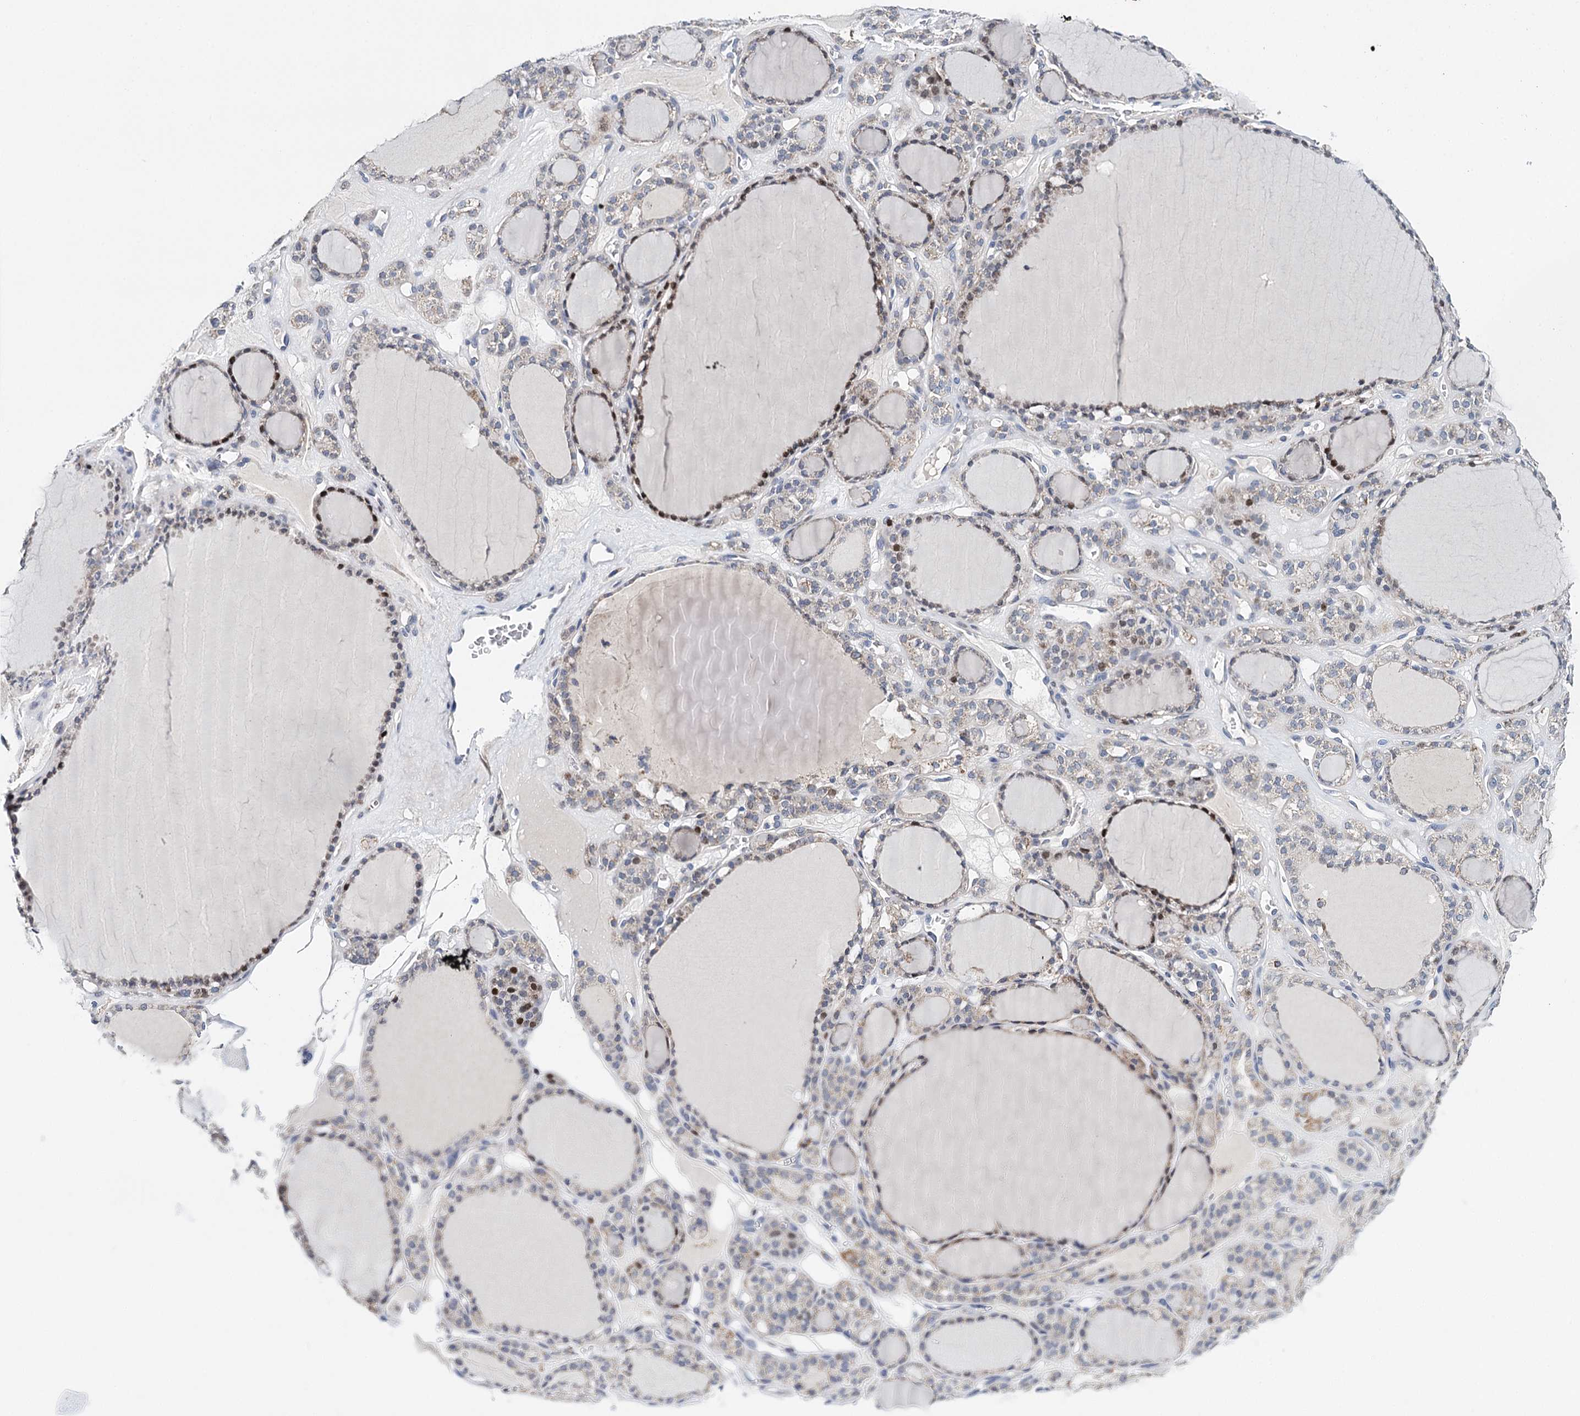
{"staining": {"intensity": "moderate", "quantity": "25%-75%", "location": "cytoplasmic/membranous,nuclear"}, "tissue": "thyroid gland", "cell_type": "Glandular cells", "image_type": "normal", "snomed": [{"axis": "morphology", "description": "Normal tissue, NOS"}, {"axis": "topography", "description": "Thyroid gland"}], "caption": "Glandular cells display medium levels of moderate cytoplasmic/membranous,nuclear expression in approximately 25%-75% of cells in normal thyroid gland.", "gene": "CFAP46", "patient": {"sex": "female", "age": 28}}